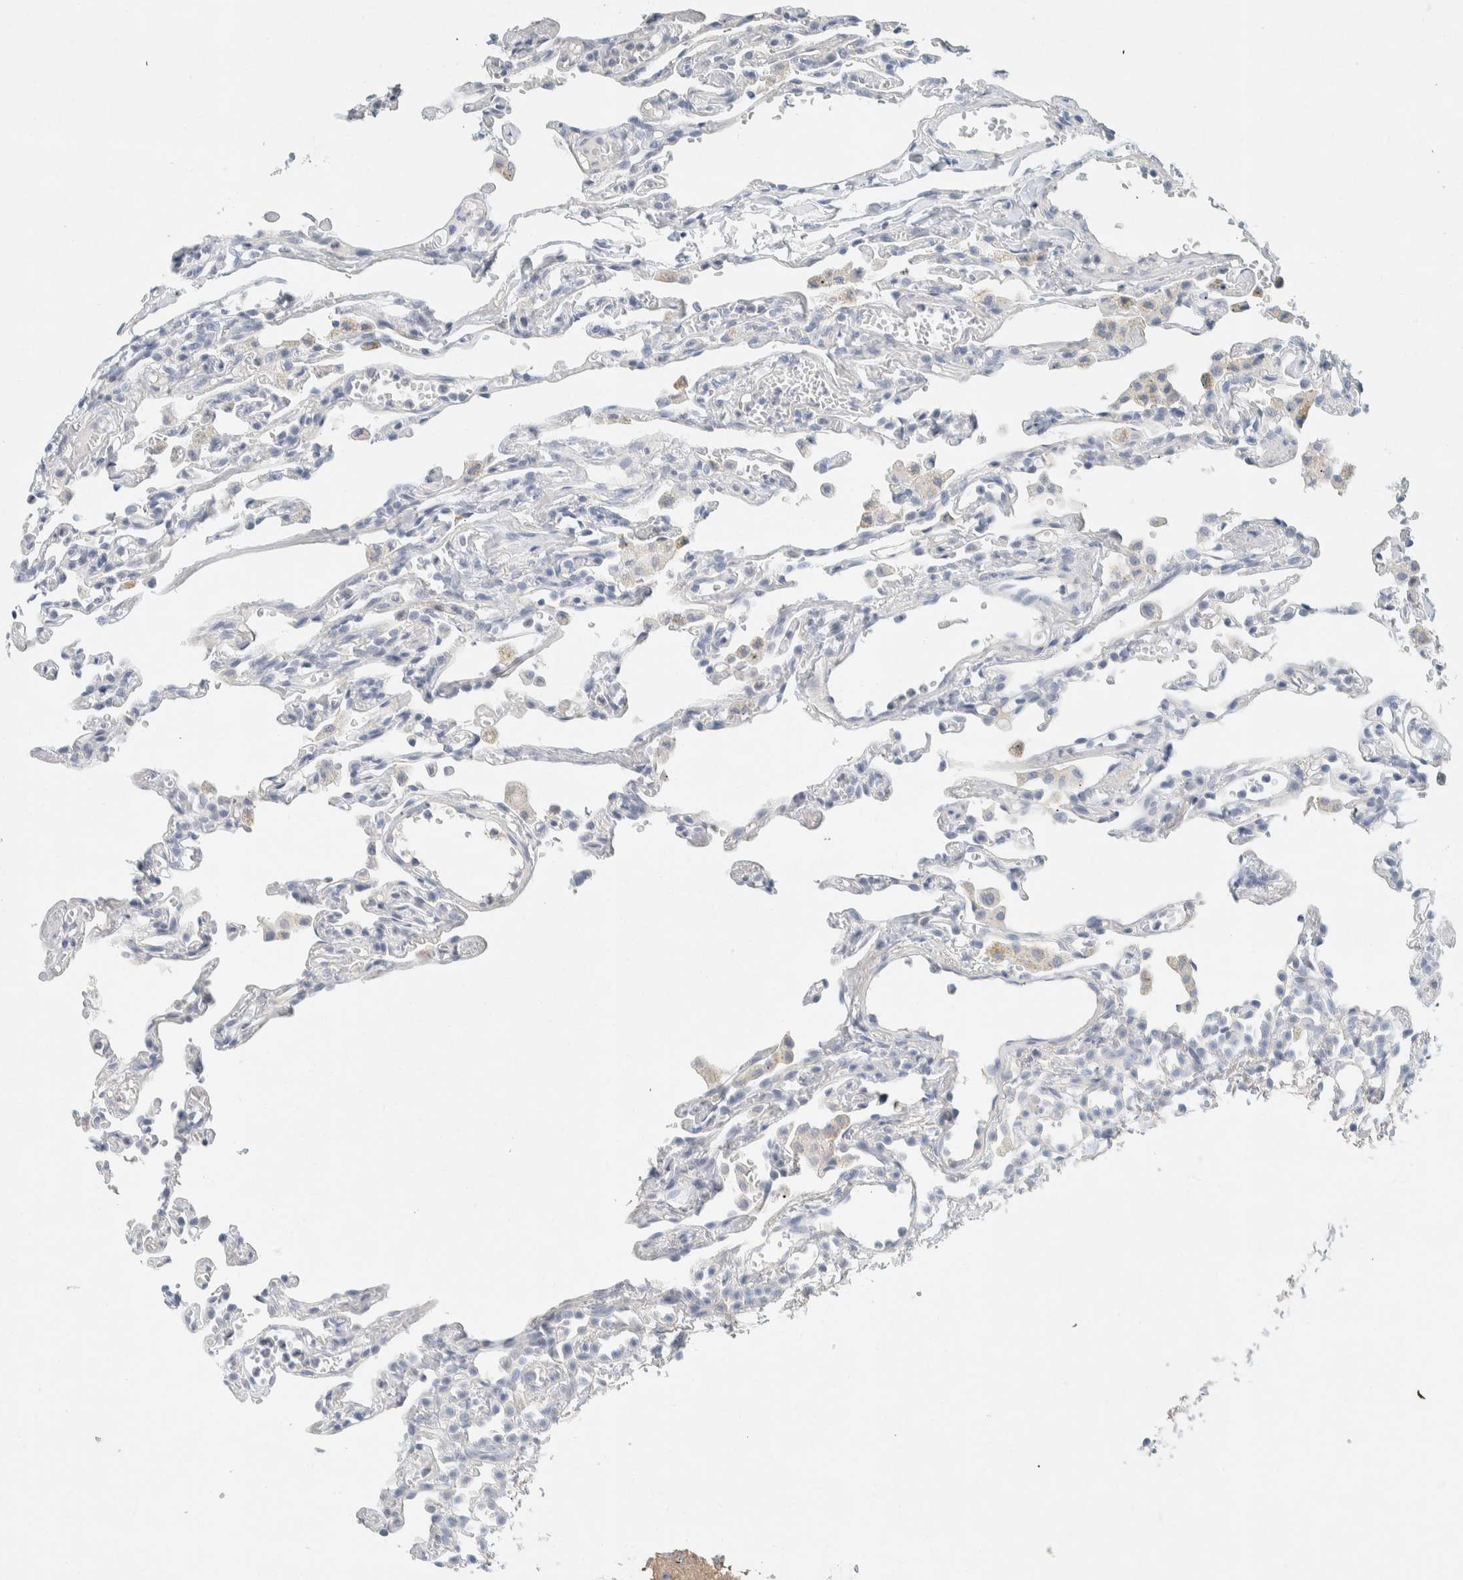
{"staining": {"intensity": "negative", "quantity": "none", "location": "none"}, "tissue": "lung", "cell_type": "Alveolar cells", "image_type": "normal", "snomed": [{"axis": "morphology", "description": "Normal tissue, NOS"}, {"axis": "topography", "description": "Lung"}], "caption": "Protein analysis of unremarkable lung exhibits no significant expression in alveolar cells.", "gene": "ALOX12B", "patient": {"sex": "male", "age": 21}}